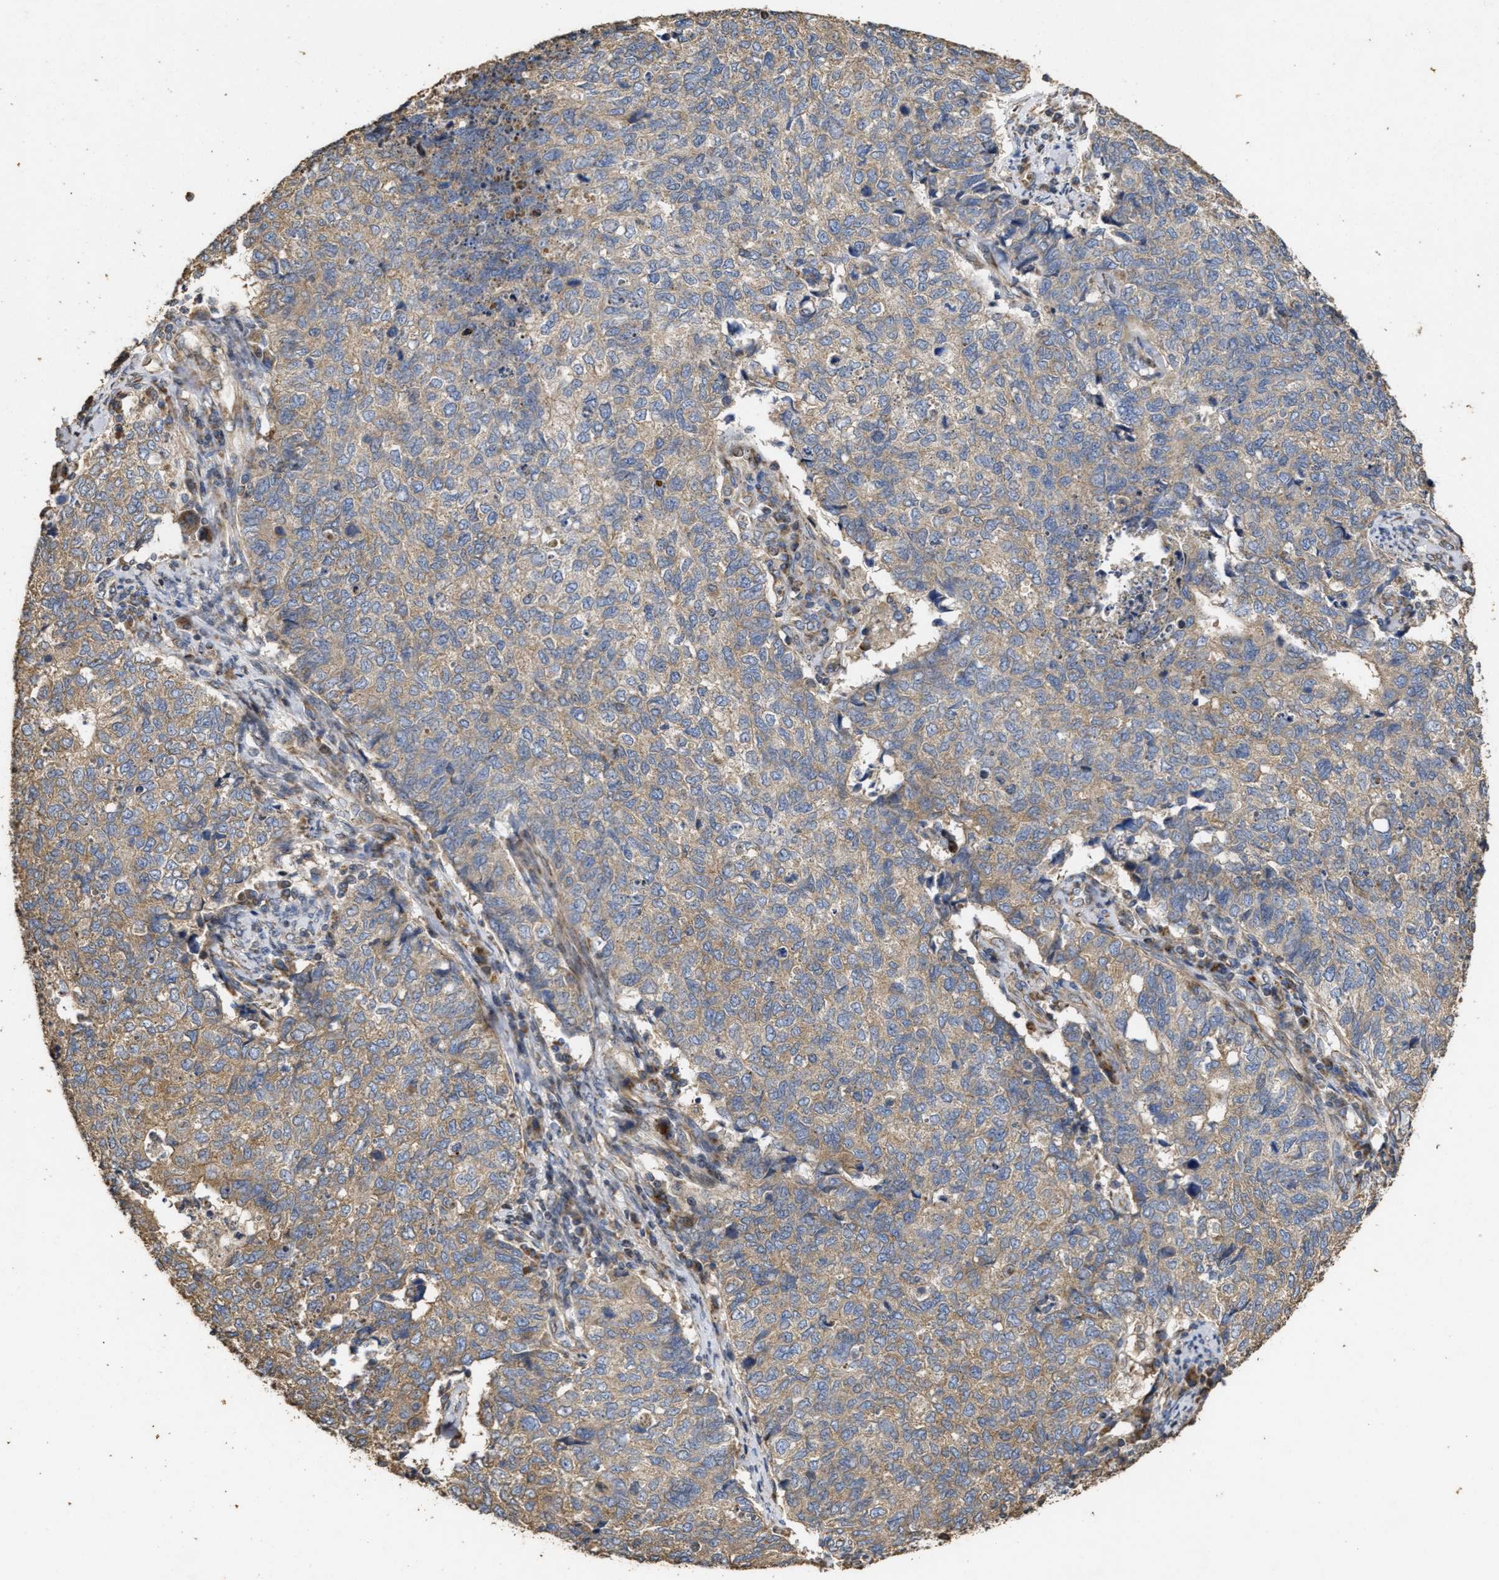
{"staining": {"intensity": "weak", "quantity": ">75%", "location": "cytoplasmic/membranous"}, "tissue": "cervical cancer", "cell_type": "Tumor cells", "image_type": "cancer", "snomed": [{"axis": "morphology", "description": "Squamous cell carcinoma, NOS"}, {"axis": "topography", "description": "Cervix"}], "caption": "High-magnification brightfield microscopy of cervical cancer (squamous cell carcinoma) stained with DAB (brown) and counterstained with hematoxylin (blue). tumor cells exhibit weak cytoplasmic/membranous positivity is present in approximately>75% of cells.", "gene": "NAV1", "patient": {"sex": "female", "age": 63}}